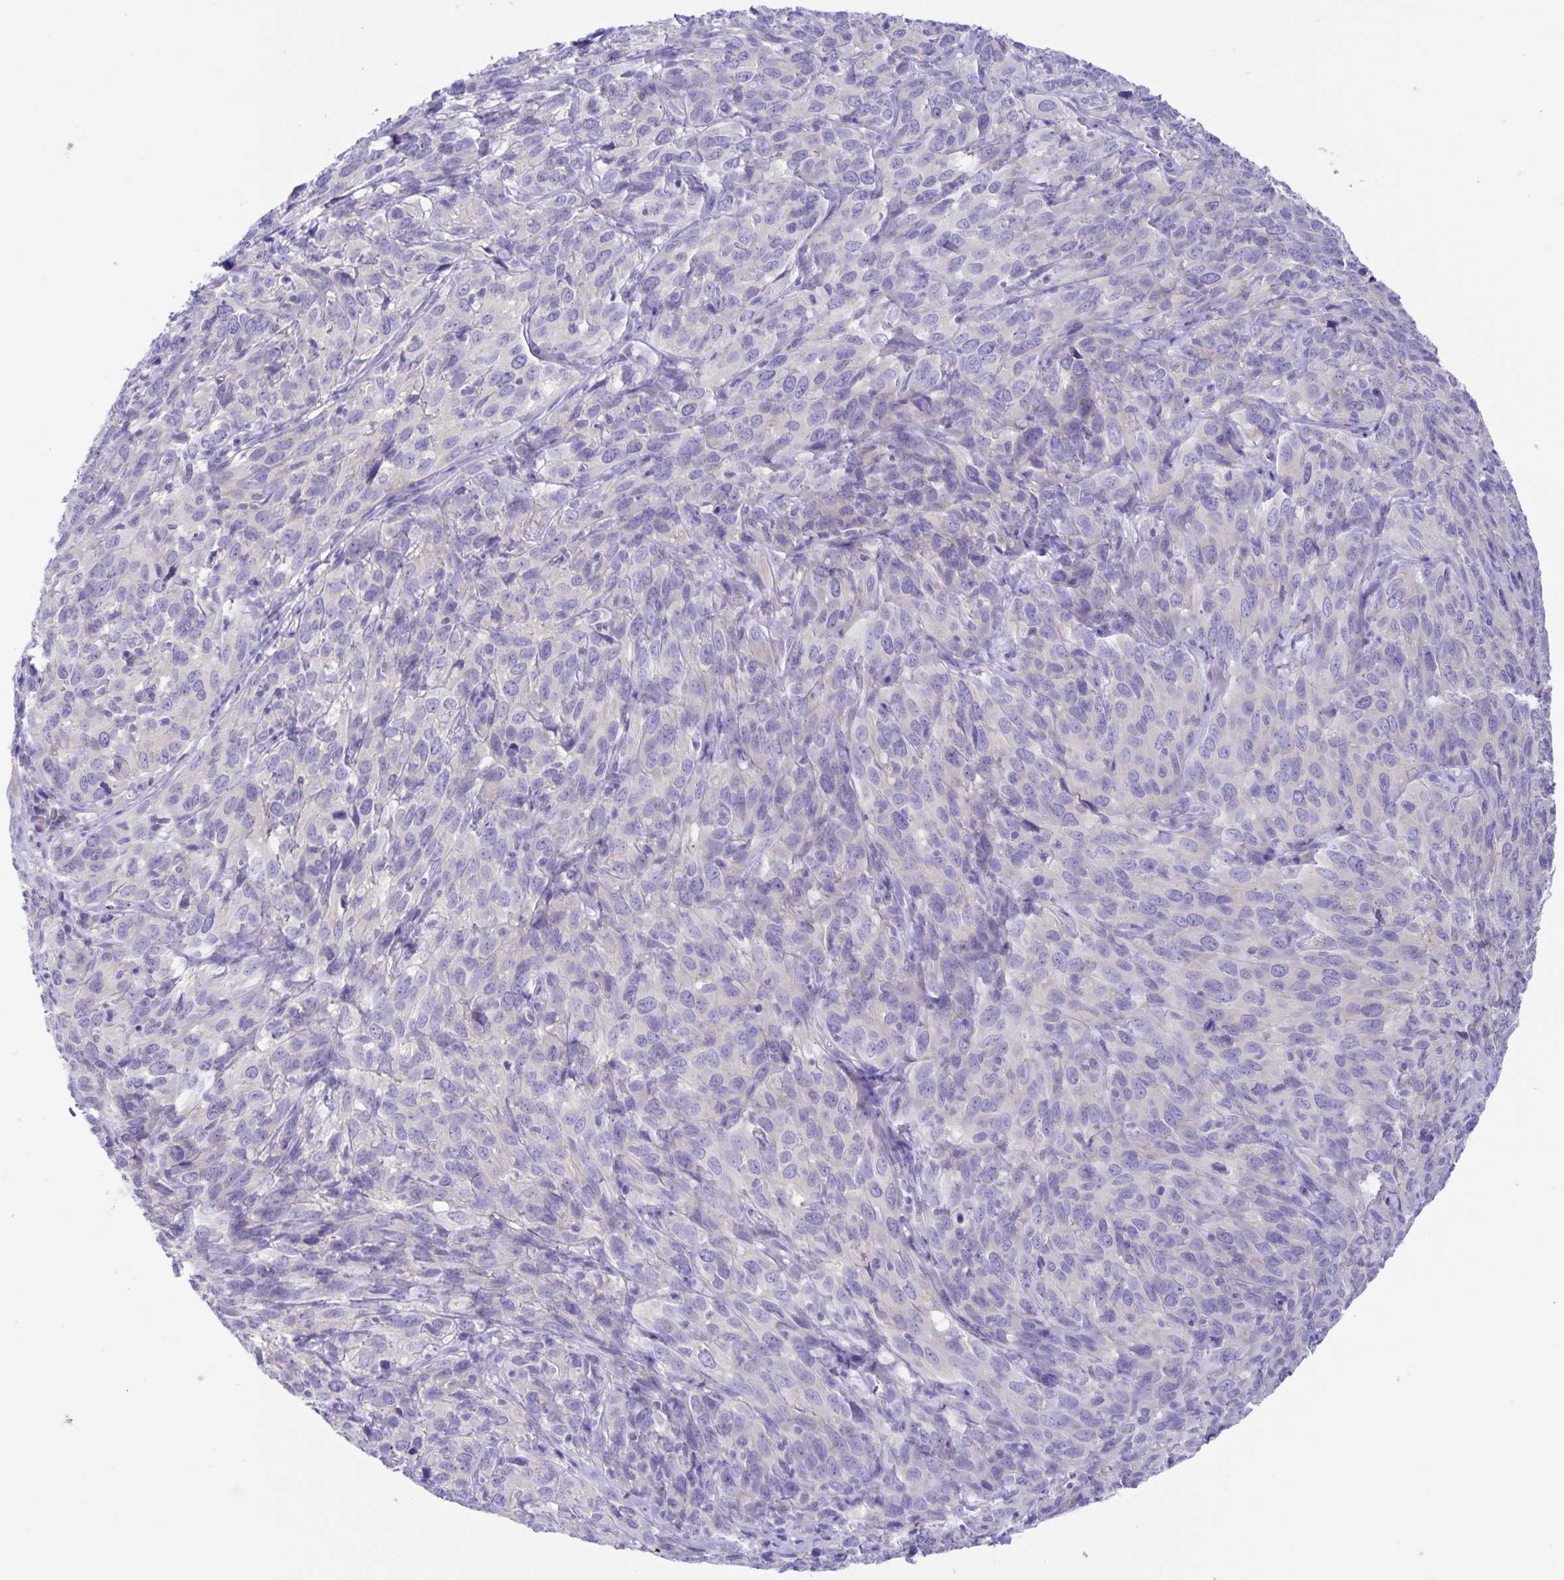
{"staining": {"intensity": "negative", "quantity": "none", "location": "none"}, "tissue": "cervical cancer", "cell_type": "Tumor cells", "image_type": "cancer", "snomed": [{"axis": "morphology", "description": "Squamous cell carcinoma, NOS"}, {"axis": "topography", "description": "Cervix"}], "caption": "Tumor cells show no significant positivity in cervical squamous cell carcinoma.", "gene": "CAPSL", "patient": {"sex": "female", "age": 51}}